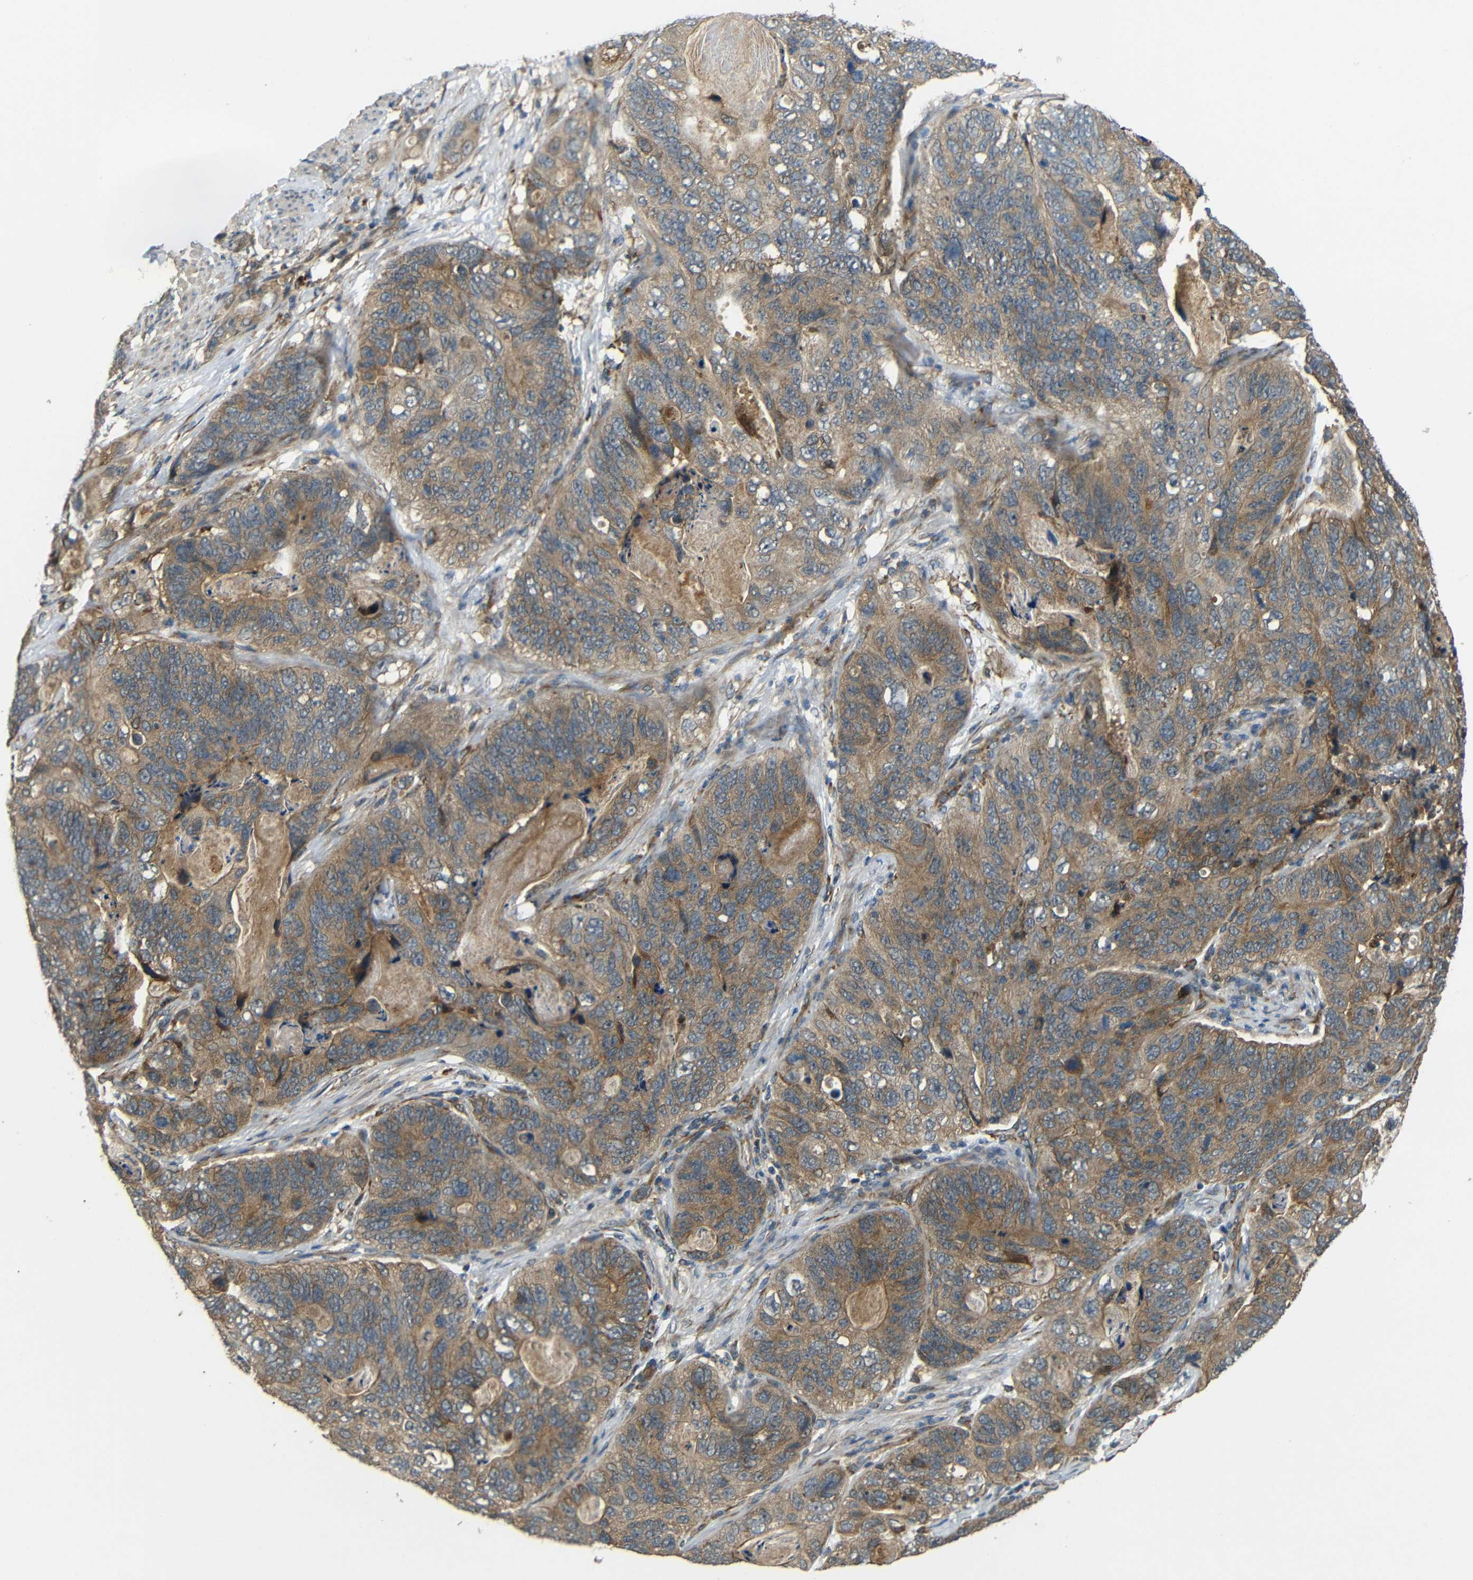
{"staining": {"intensity": "moderate", "quantity": ">75%", "location": "cytoplasmic/membranous"}, "tissue": "stomach cancer", "cell_type": "Tumor cells", "image_type": "cancer", "snomed": [{"axis": "morphology", "description": "Adenocarcinoma, NOS"}, {"axis": "topography", "description": "Stomach"}], "caption": "Stomach cancer (adenocarcinoma) stained with a brown dye demonstrates moderate cytoplasmic/membranous positive expression in approximately >75% of tumor cells.", "gene": "EPHB2", "patient": {"sex": "female", "age": 89}}